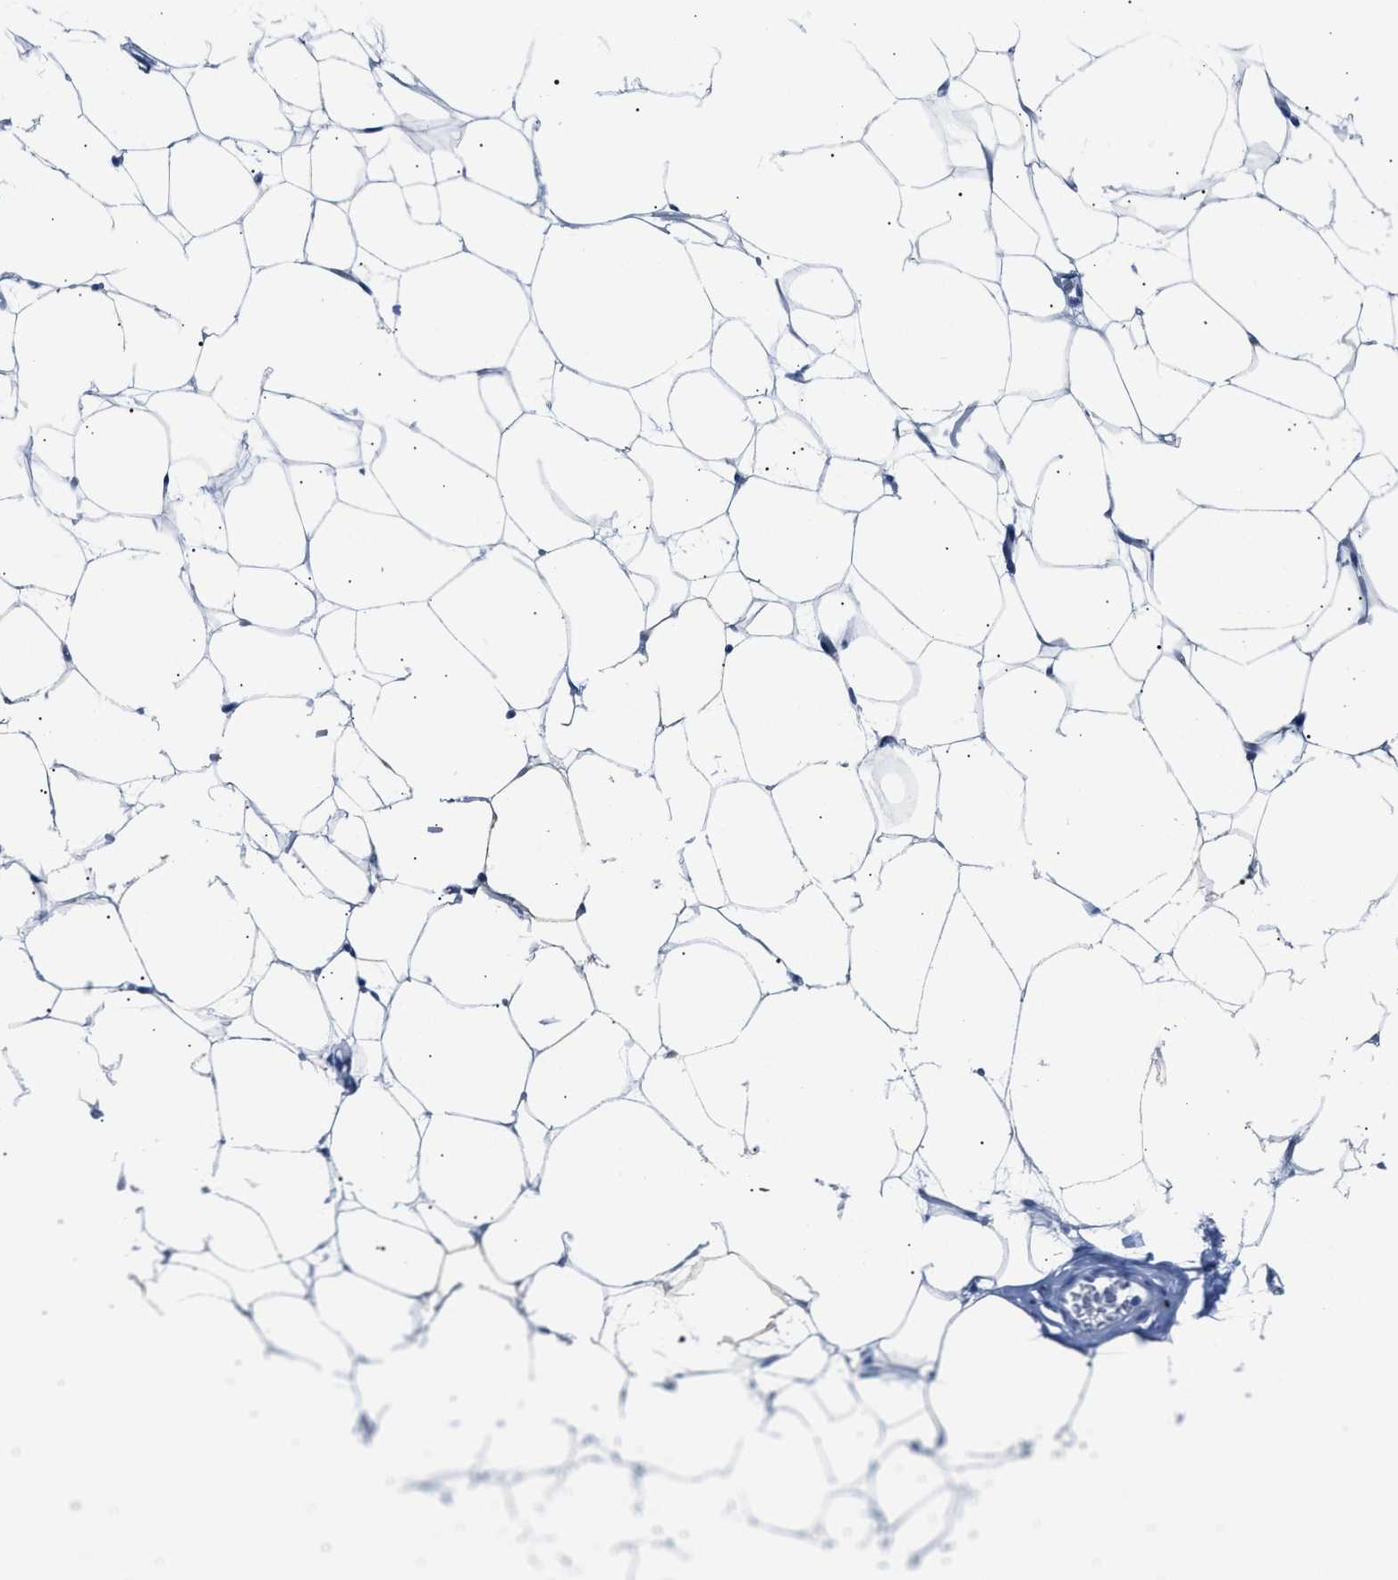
{"staining": {"intensity": "negative", "quantity": "none", "location": "none"}, "tissue": "adipose tissue", "cell_type": "Adipocytes", "image_type": "normal", "snomed": [{"axis": "morphology", "description": "Normal tissue, NOS"}, {"axis": "topography", "description": "Breast"}, {"axis": "topography", "description": "Soft tissue"}], "caption": "This is an IHC photomicrograph of benign adipose tissue. There is no staining in adipocytes.", "gene": "S100P", "patient": {"sex": "female", "age": 75}}